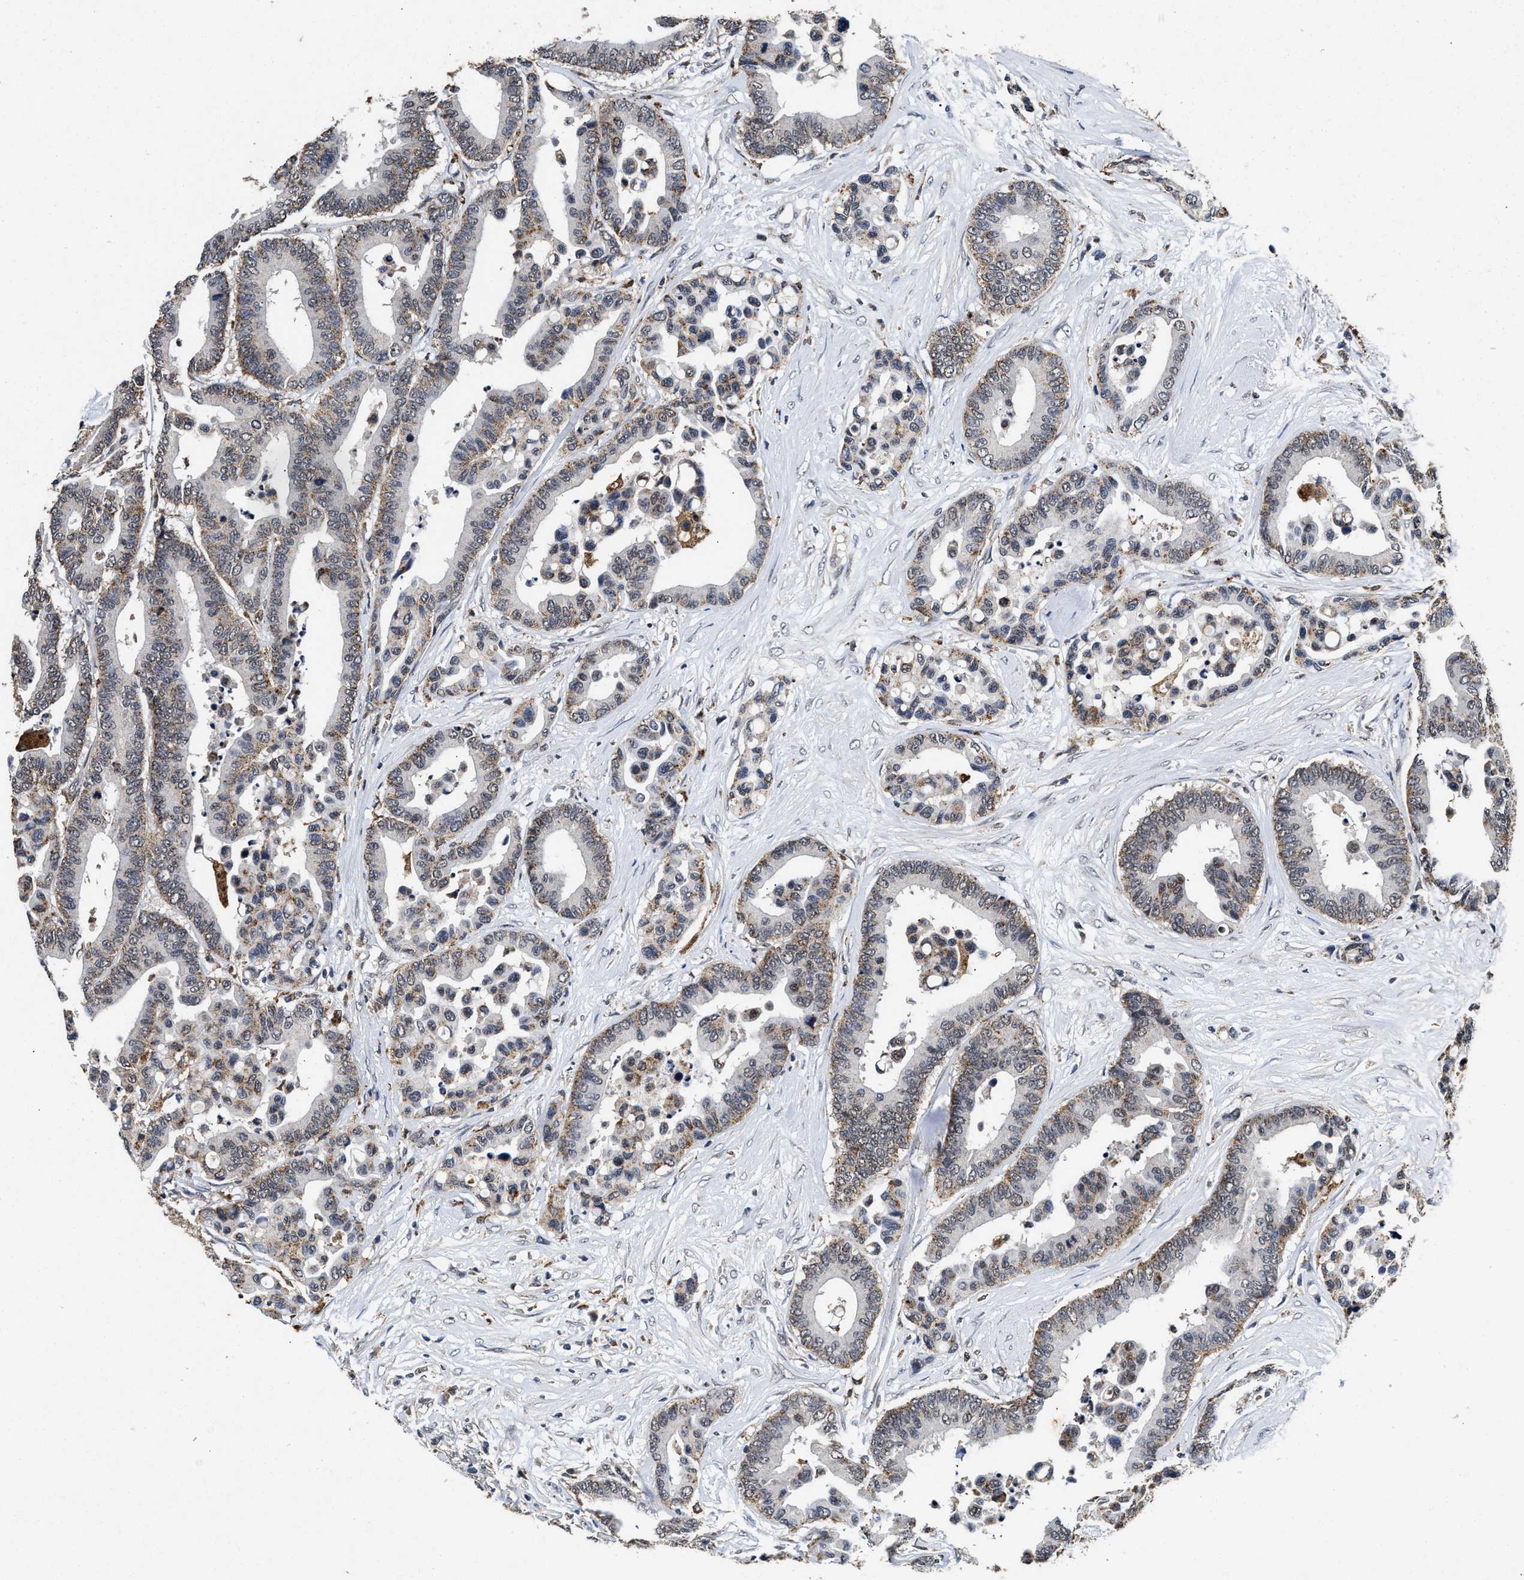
{"staining": {"intensity": "weak", "quantity": ">75%", "location": "cytoplasmic/membranous"}, "tissue": "colorectal cancer", "cell_type": "Tumor cells", "image_type": "cancer", "snomed": [{"axis": "morphology", "description": "Normal tissue, NOS"}, {"axis": "morphology", "description": "Adenocarcinoma, NOS"}, {"axis": "topography", "description": "Colon"}], "caption": "Adenocarcinoma (colorectal) stained with DAB immunohistochemistry (IHC) reveals low levels of weak cytoplasmic/membranous positivity in approximately >75% of tumor cells.", "gene": "ACOX1", "patient": {"sex": "male", "age": 82}}